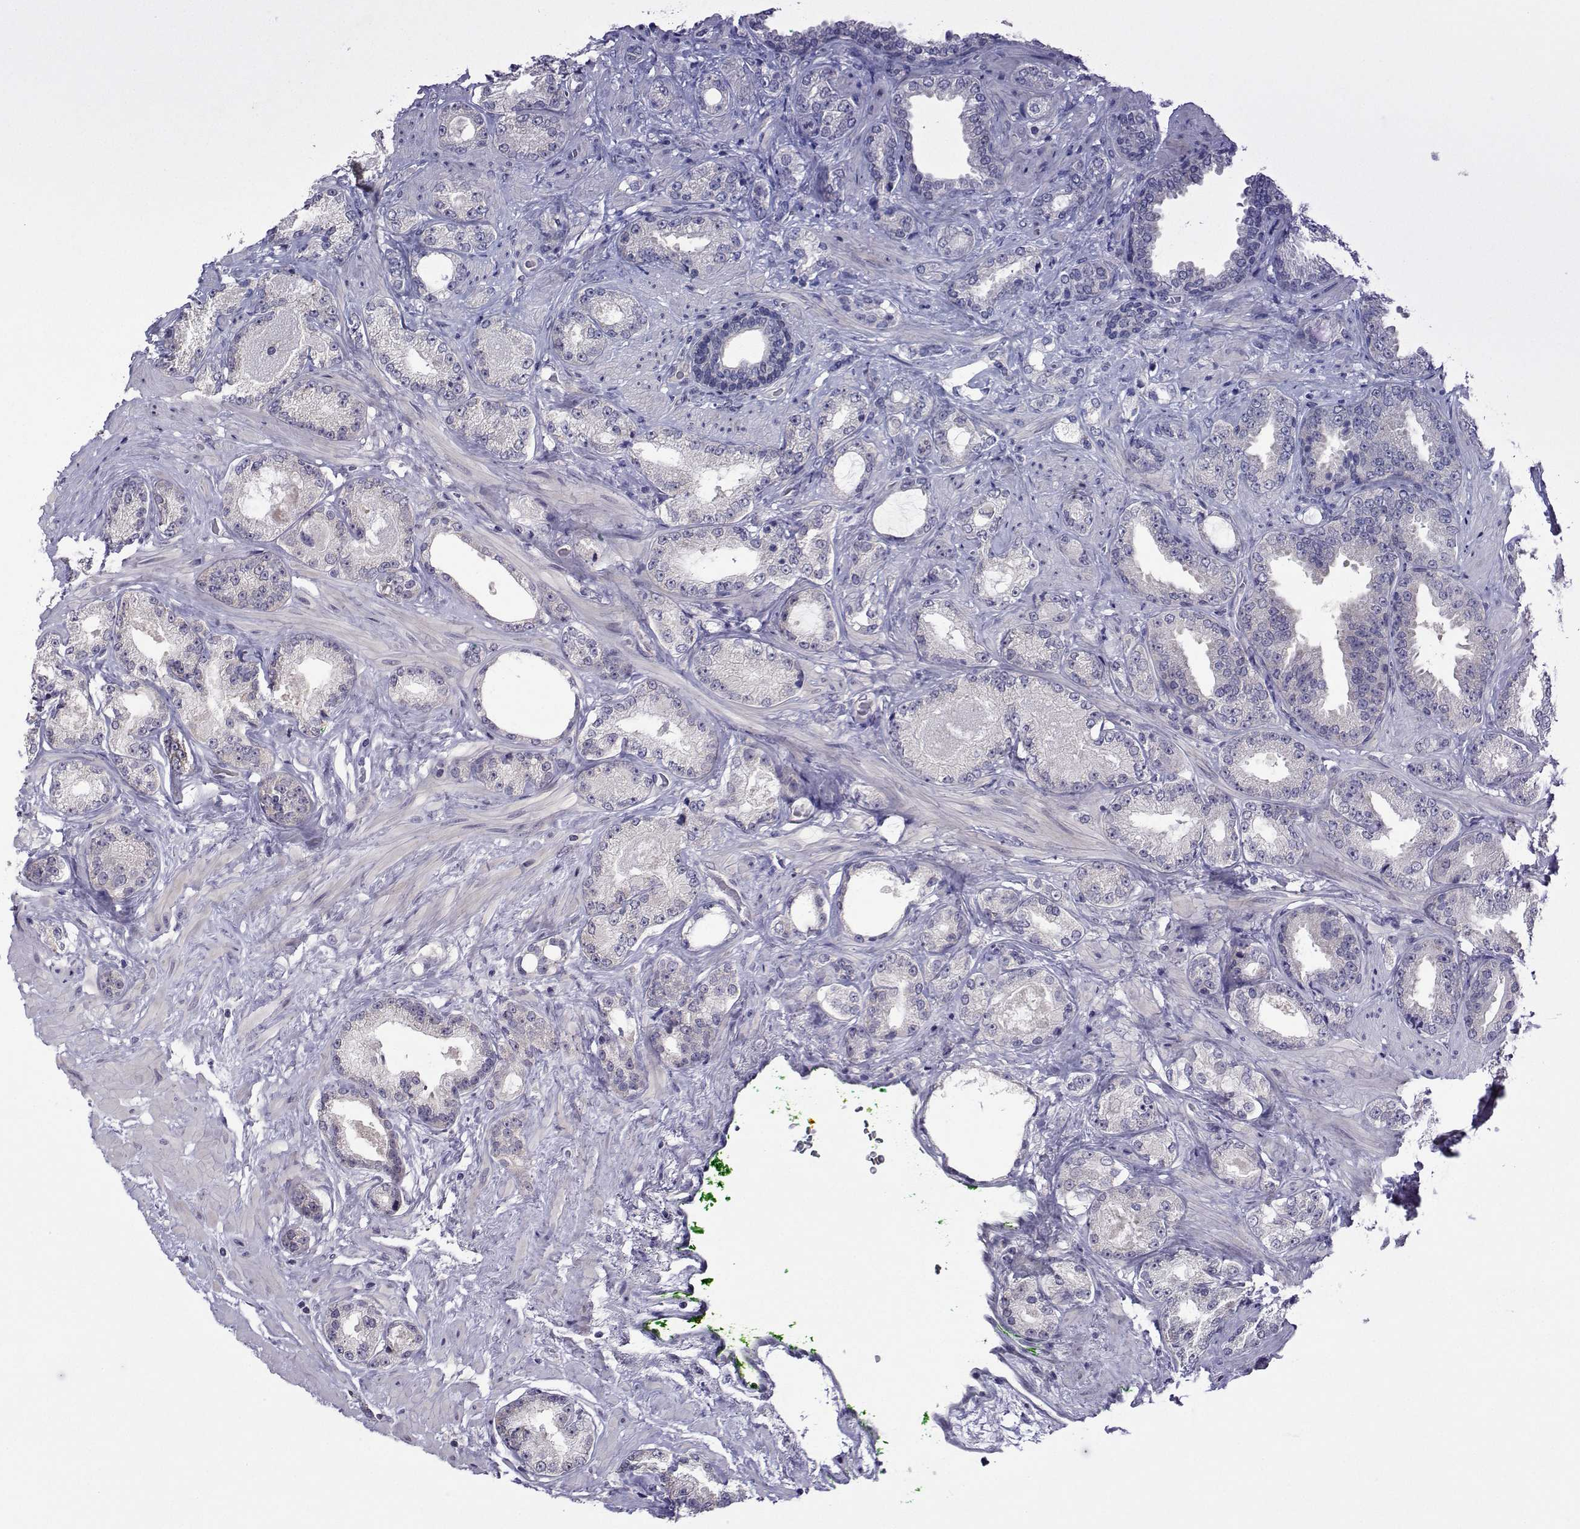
{"staining": {"intensity": "negative", "quantity": "none", "location": "none"}, "tissue": "prostate cancer", "cell_type": "Tumor cells", "image_type": "cancer", "snomed": [{"axis": "morphology", "description": "Adenocarcinoma, Low grade"}, {"axis": "topography", "description": "Prostate"}], "caption": "Human adenocarcinoma (low-grade) (prostate) stained for a protein using IHC displays no staining in tumor cells.", "gene": "DDX20", "patient": {"sex": "male", "age": 68}}